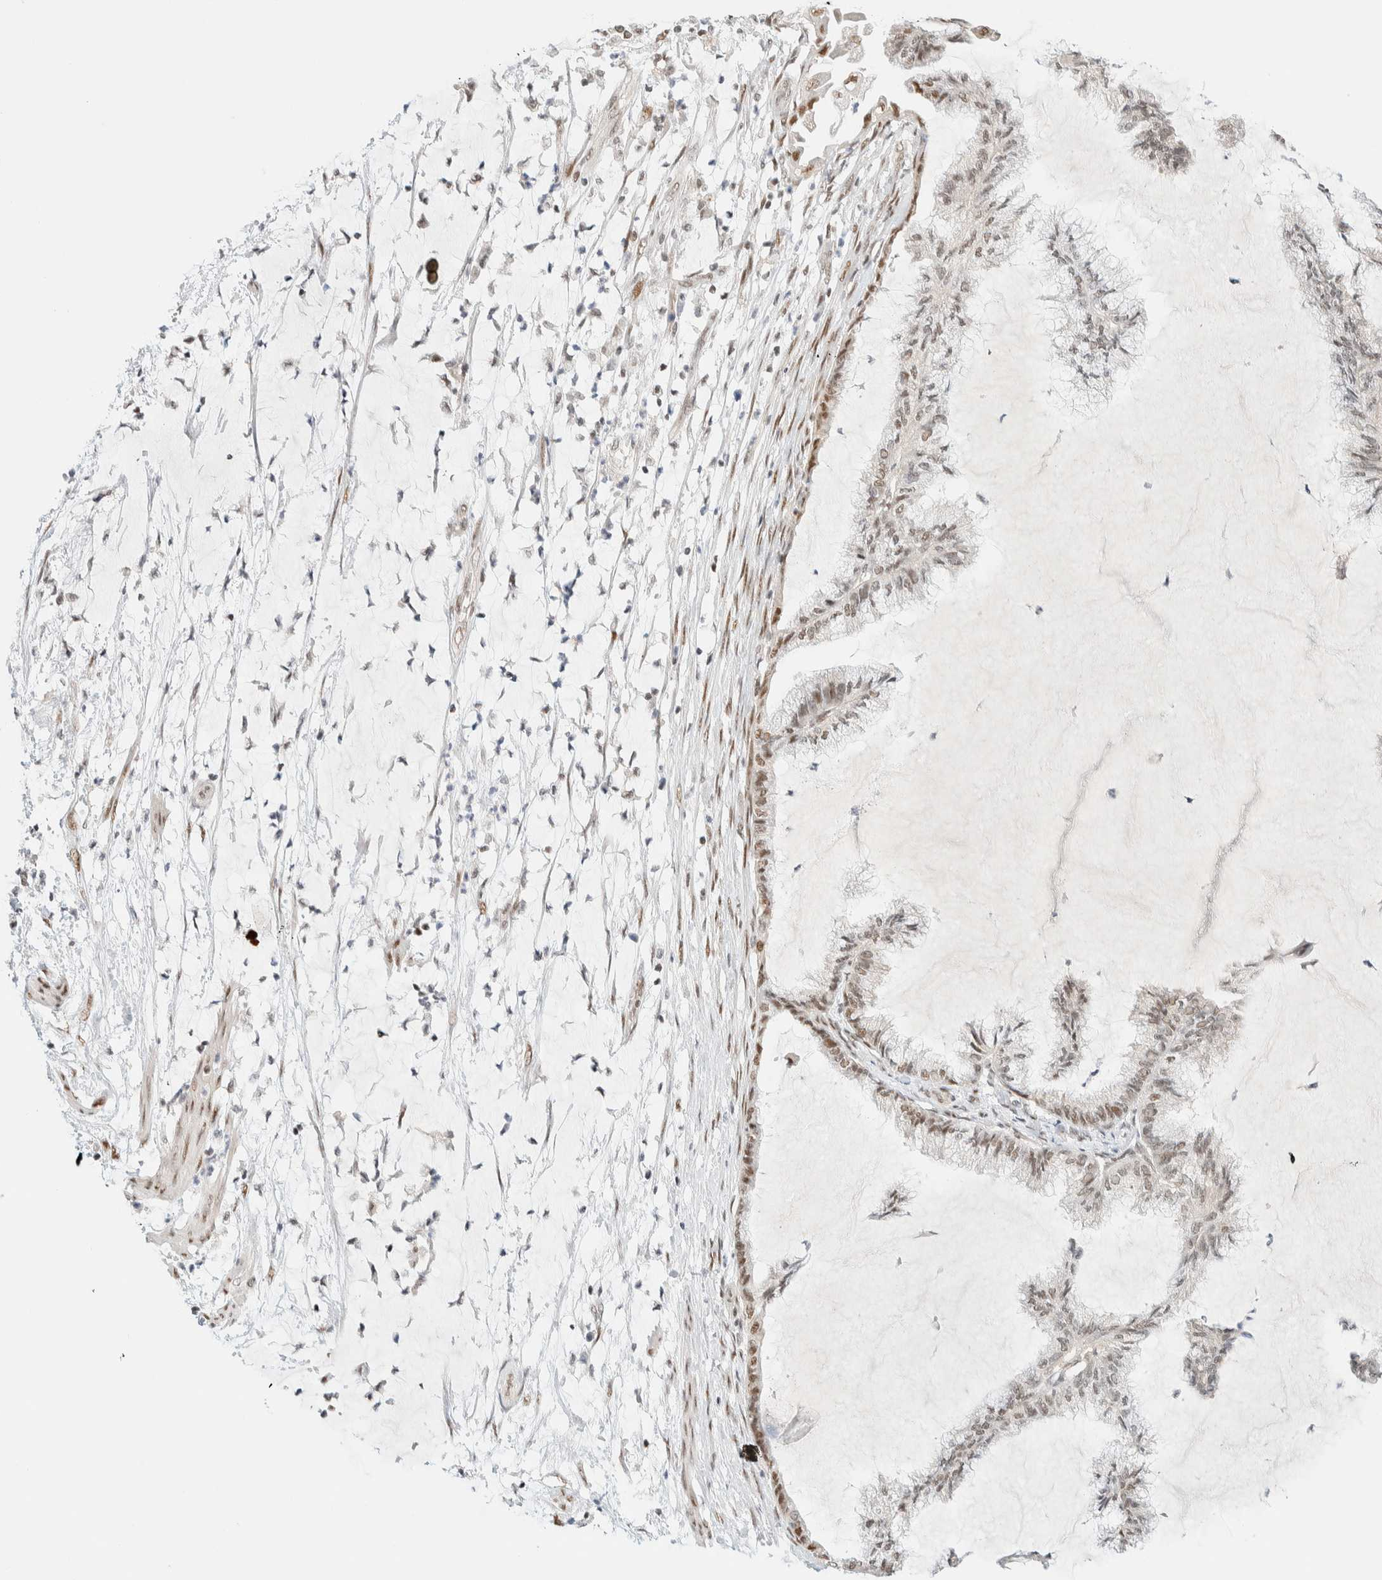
{"staining": {"intensity": "moderate", "quantity": "<25%", "location": "nuclear"}, "tissue": "endometrial cancer", "cell_type": "Tumor cells", "image_type": "cancer", "snomed": [{"axis": "morphology", "description": "Adenocarcinoma, NOS"}, {"axis": "topography", "description": "Endometrium"}], "caption": "Immunohistochemical staining of endometrial adenocarcinoma shows low levels of moderate nuclear positivity in approximately <25% of tumor cells. (brown staining indicates protein expression, while blue staining denotes nuclei).", "gene": "PYGO2", "patient": {"sex": "female", "age": 86}}